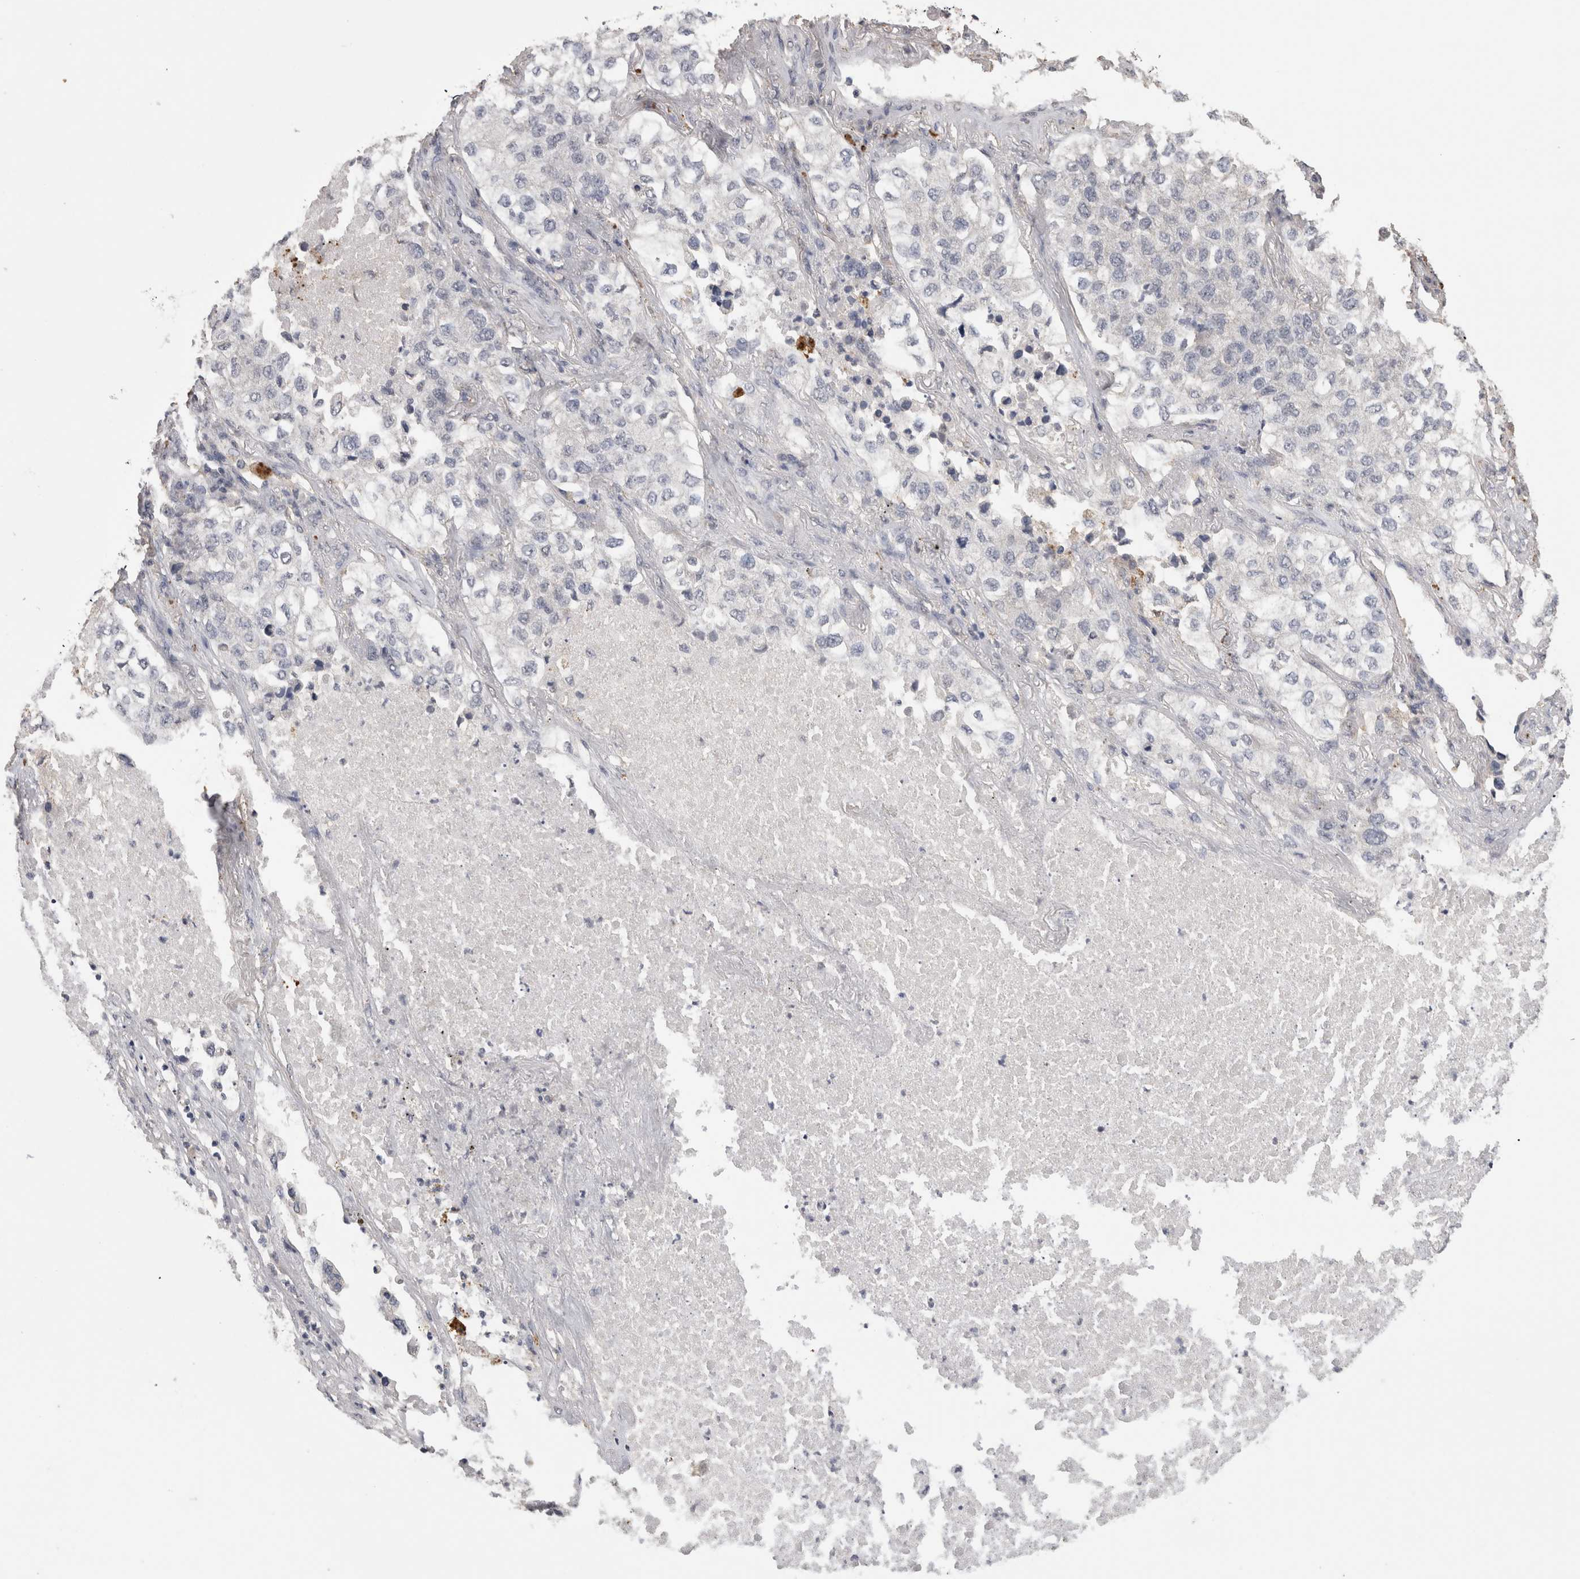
{"staining": {"intensity": "negative", "quantity": "none", "location": "none"}, "tissue": "lung cancer", "cell_type": "Tumor cells", "image_type": "cancer", "snomed": [{"axis": "morphology", "description": "Adenocarcinoma, NOS"}, {"axis": "topography", "description": "Lung"}], "caption": "Immunohistochemical staining of human lung adenocarcinoma demonstrates no significant staining in tumor cells.", "gene": "CNTFR", "patient": {"sex": "male", "age": 63}}